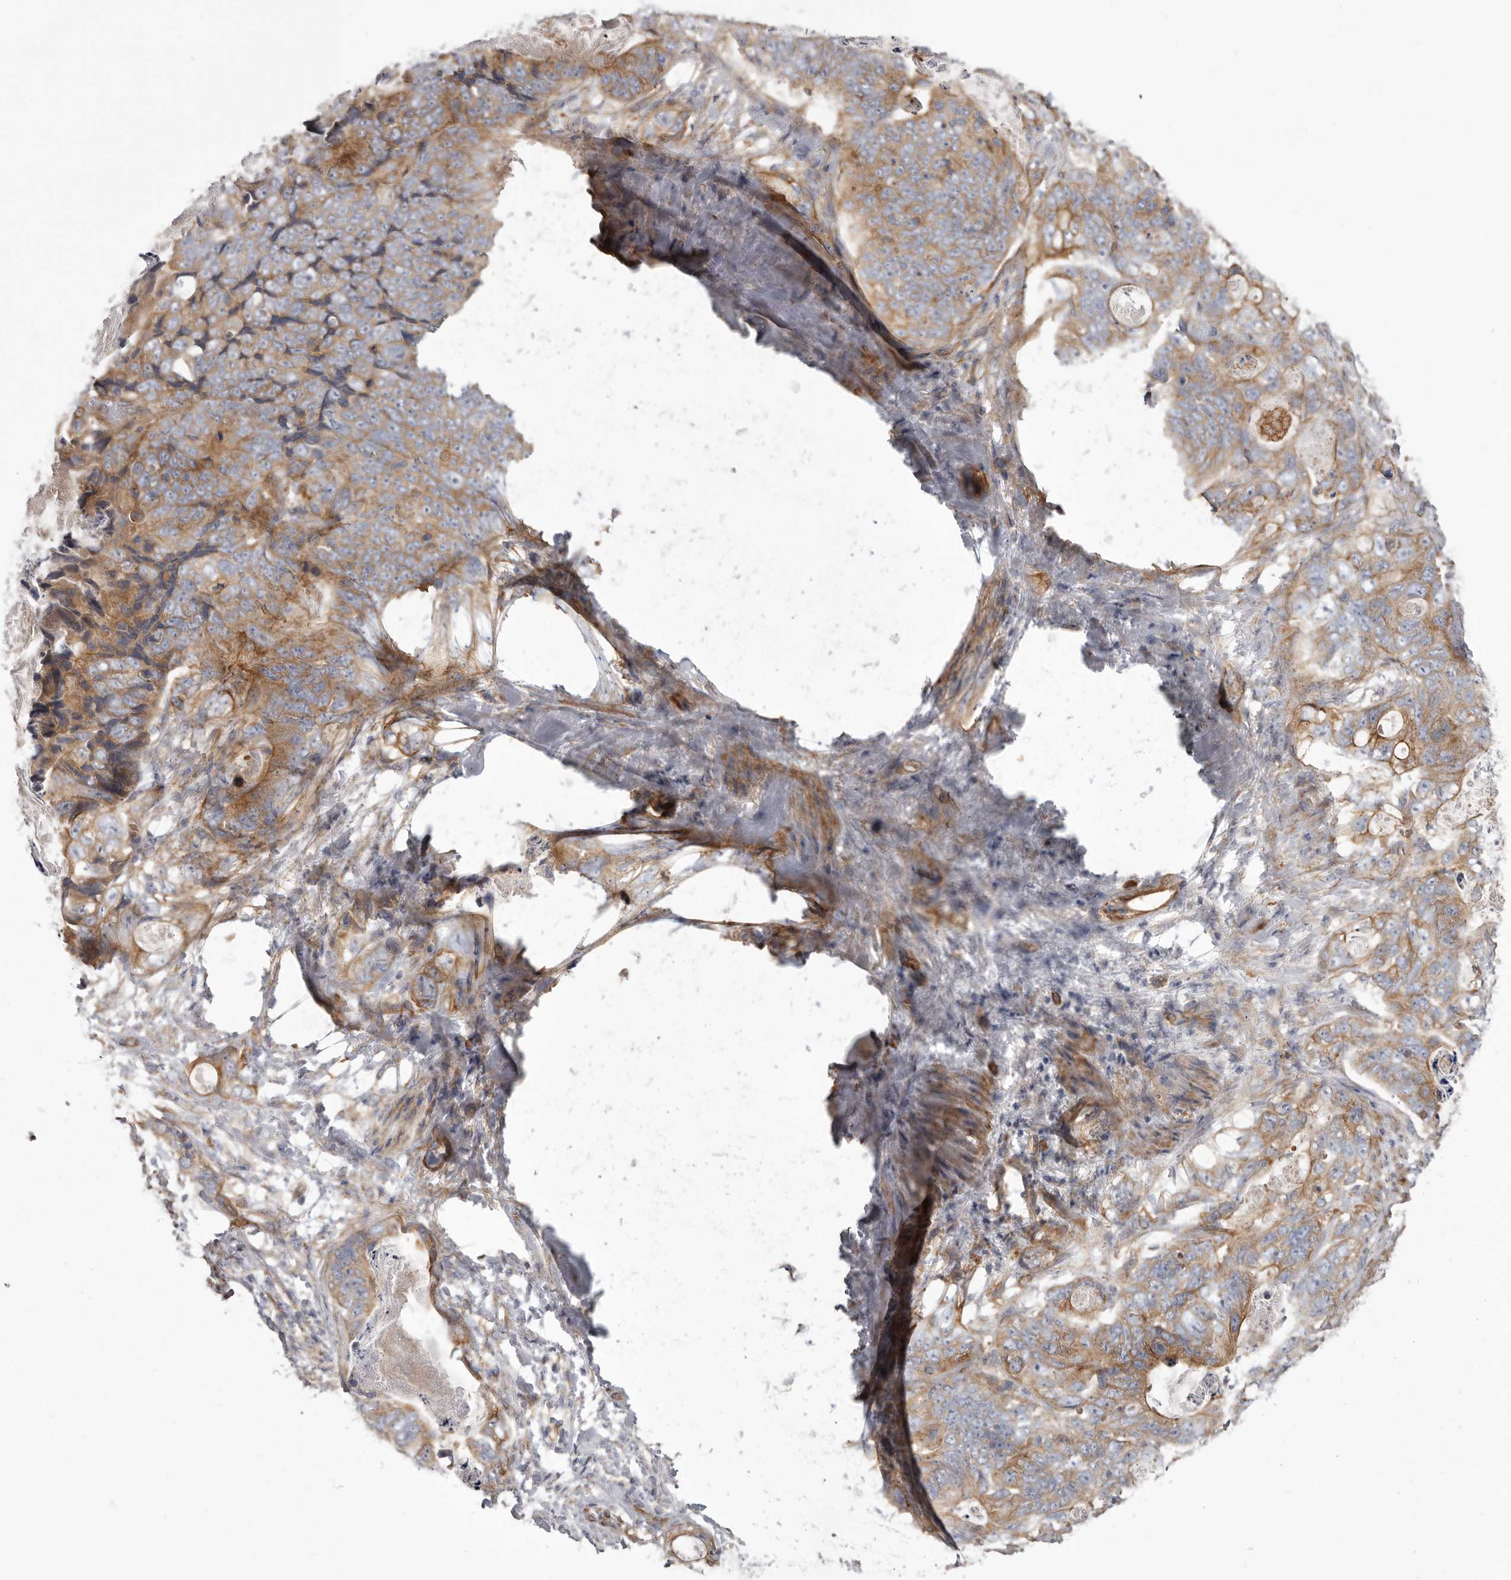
{"staining": {"intensity": "moderate", "quantity": ">75%", "location": "cytoplasmic/membranous"}, "tissue": "stomach cancer", "cell_type": "Tumor cells", "image_type": "cancer", "snomed": [{"axis": "morphology", "description": "Normal tissue, NOS"}, {"axis": "morphology", "description": "Adenocarcinoma, NOS"}, {"axis": "topography", "description": "Stomach"}], "caption": "A medium amount of moderate cytoplasmic/membranous positivity is identified in about >75% of tumor cells in stomach cancer (adenocarcinoma) tissue. The staining was performed using DAB to visualize the protein expression in brown, while the nuclei were stained in blue with hematoxylin (Magnification: 20x).", "gene": "ENAH", "patient": {"sex": "female", "age": 89}}